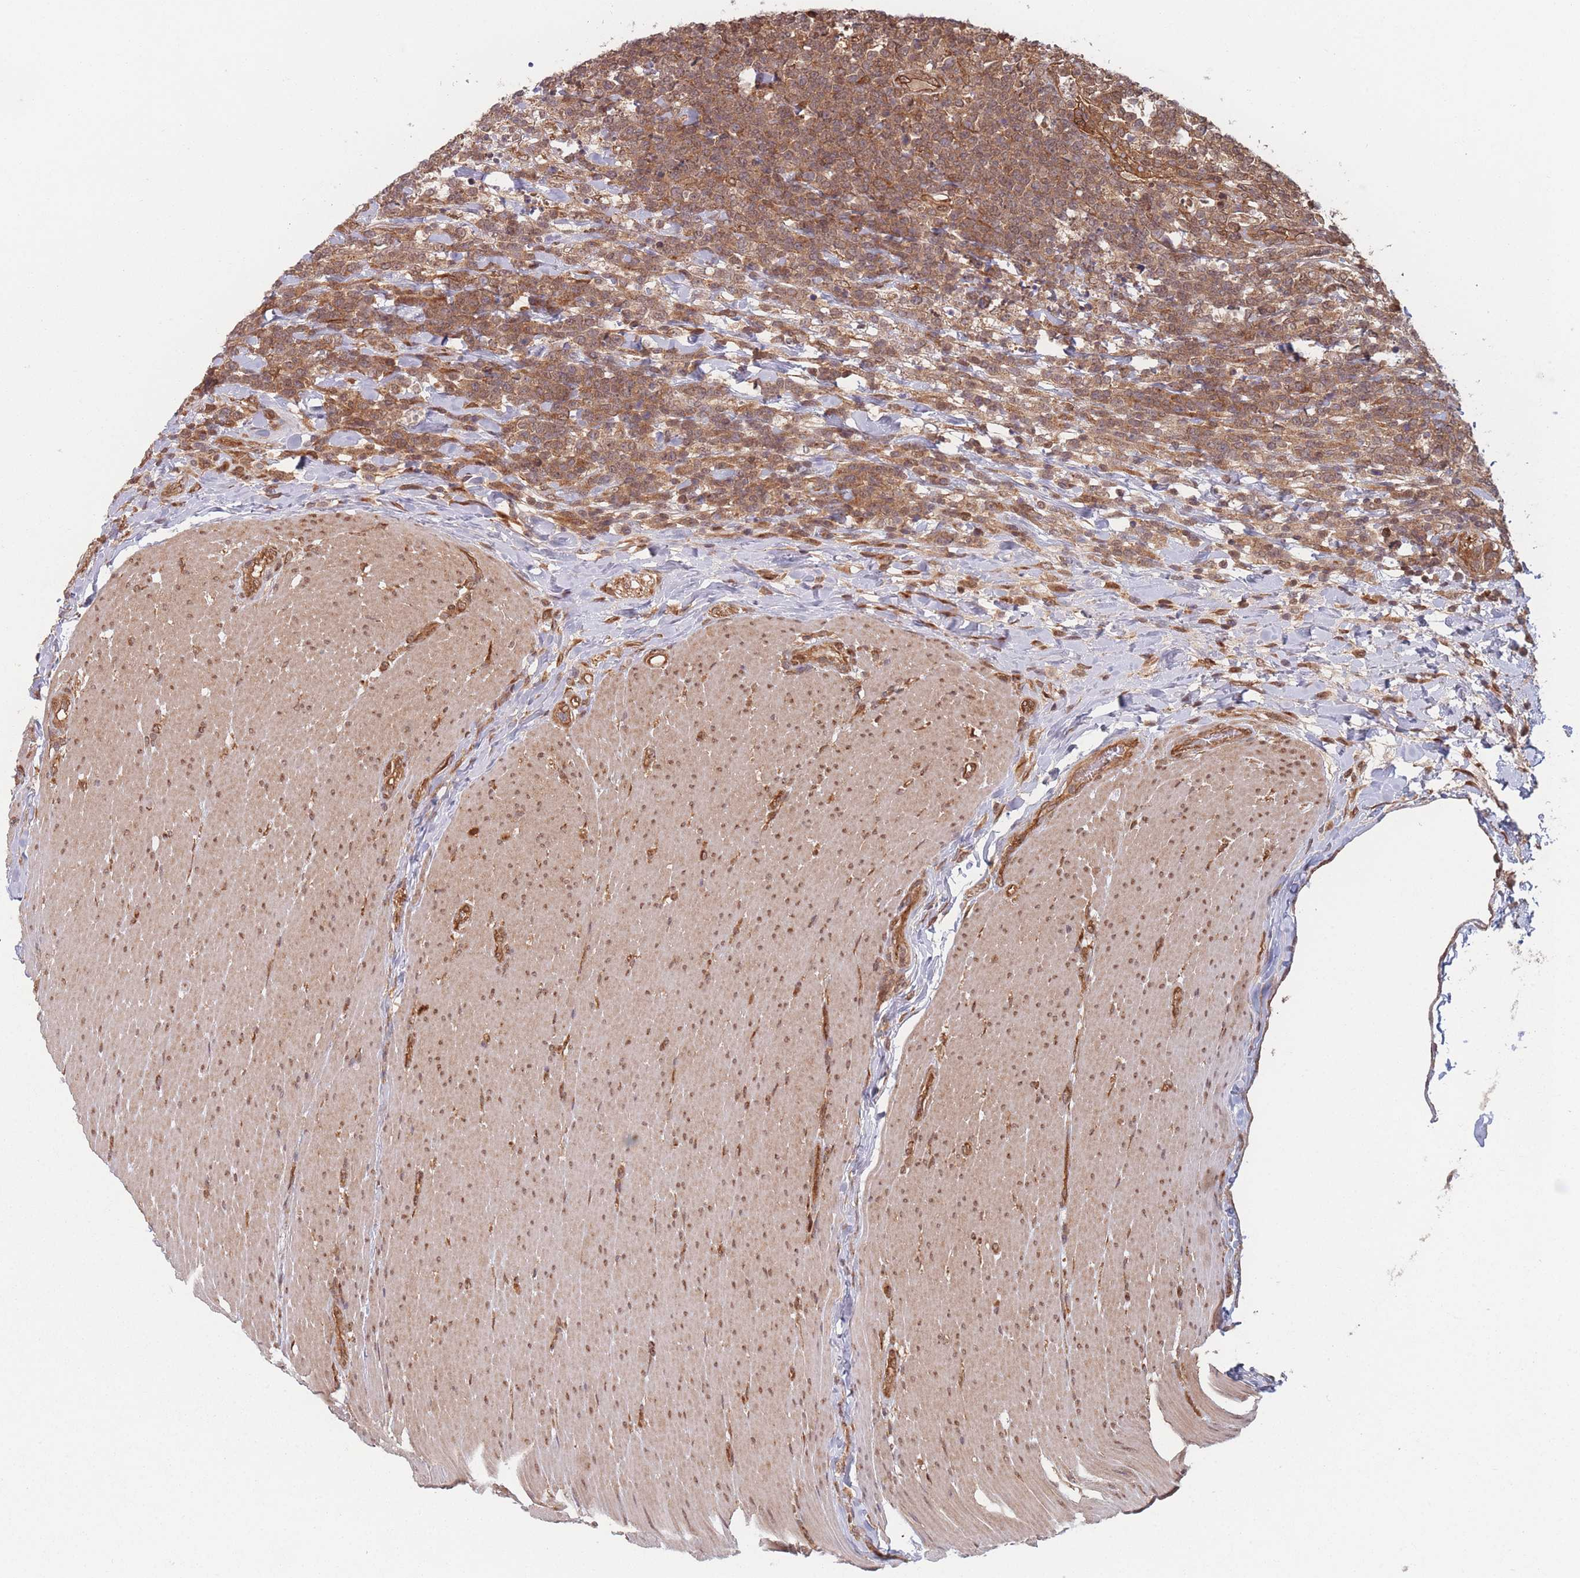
{"staining": {"intensity": "moderate", "quantity": ">75%", "location": "cytoplasmic/membranous"}, "tissue": "lymphoma", "cell_type": "Tumor cells", "image_type": "cancer", "snomed": [{"axis": "morphology", "description": "Malignant lymphoma, non-Hodgkin's type, High grade"}, {"axis": "topography", "description": "Small intestine"}], "caption": "Protein staining reveals moderate cytoplasmic/membranous staining in approximately >75% of tumor cells in malignant lymphoma, non-Hodgkin's type (high-grade).", "gene": "PODXL2", "patient": {"sex": "male", "age": 8}}